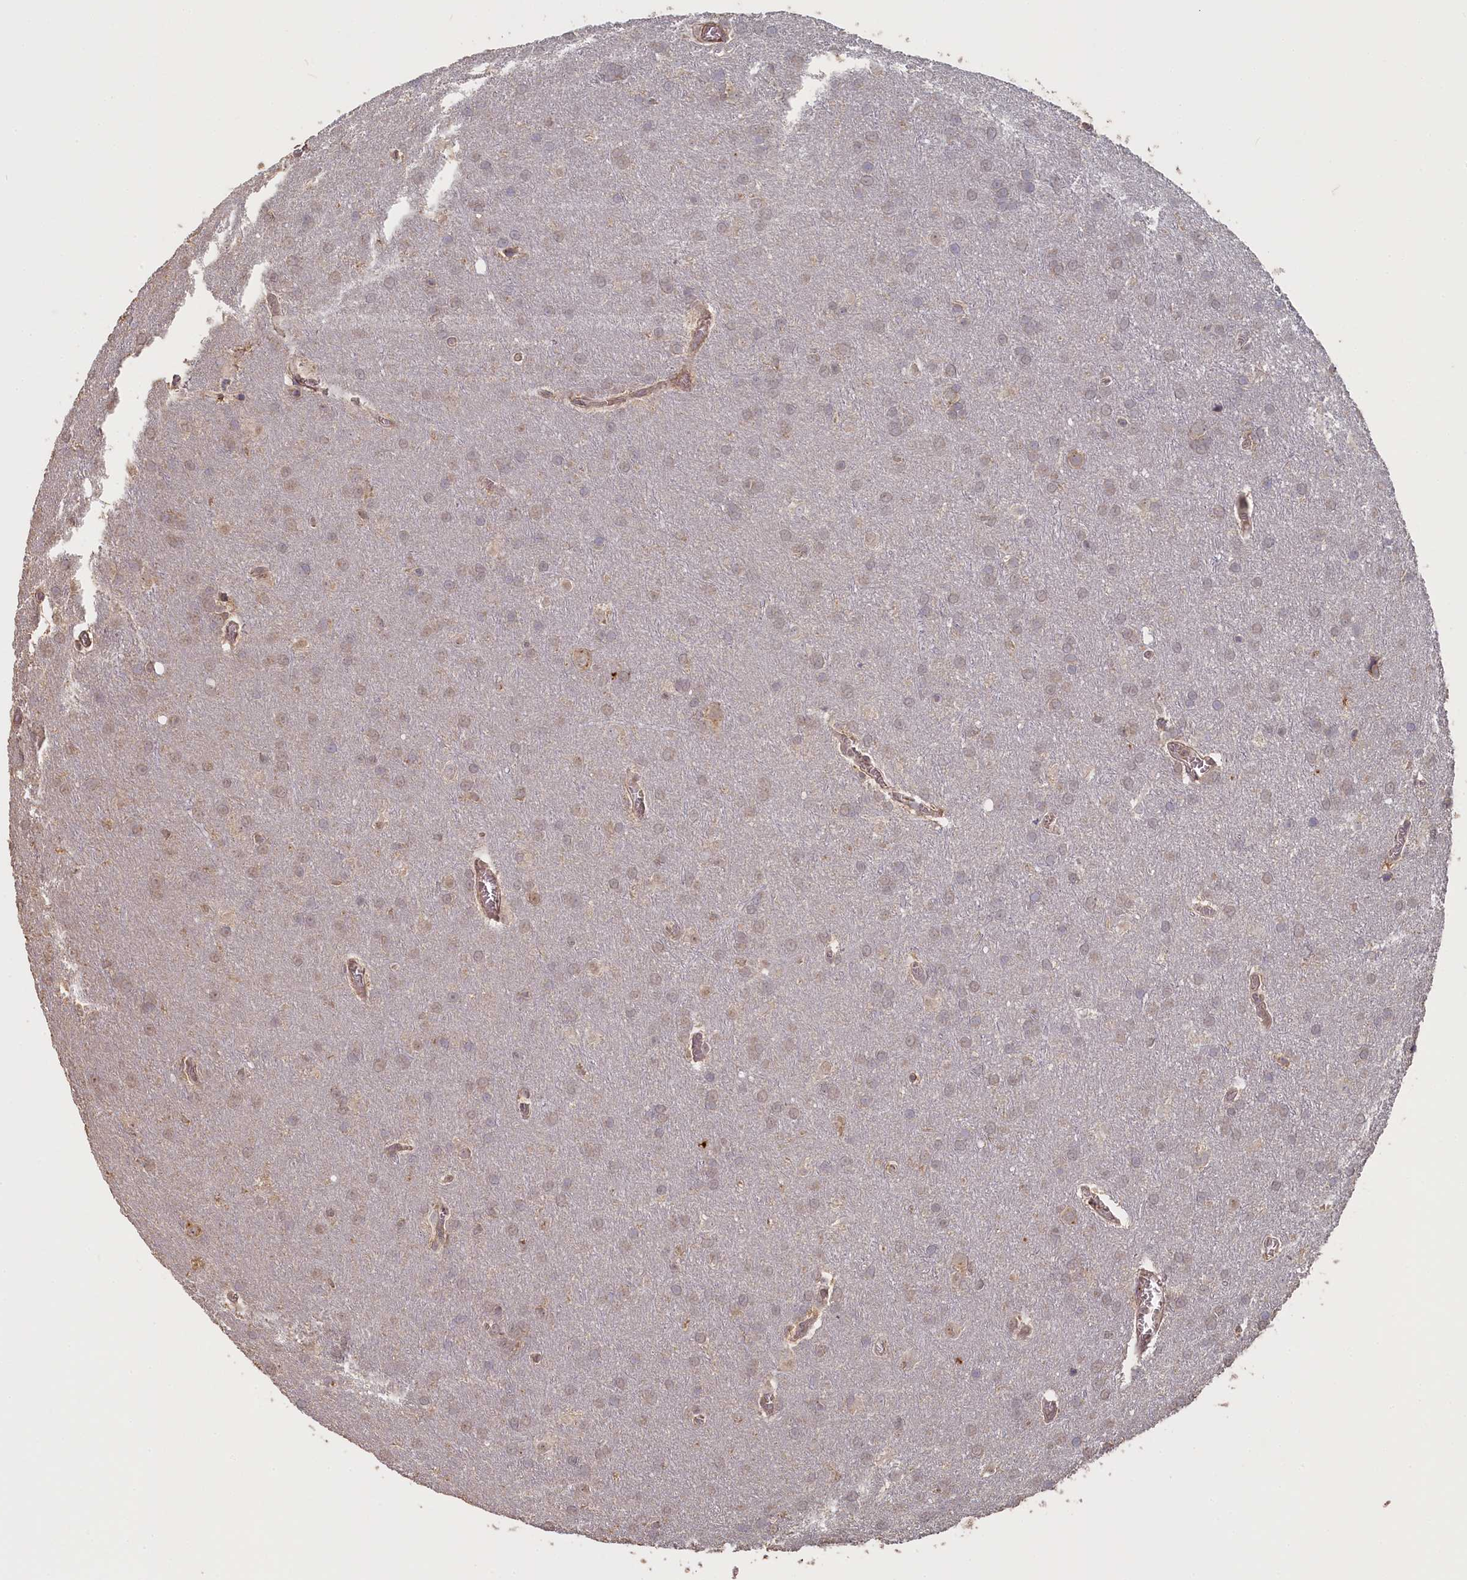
{"staining": {"intensity": "weak", "quantity": "<25%", "location": "nuclear"}, "tissue": "glioma", "cell_type": "Tumor cells", "image_type": "cancer", "snomed": [{"axis": "morphology", "description": "Glioma, malignant, Low grade"}, {"axis": "topography", "description": "Brain"}], "caption": "Micrograph shows no significant protein staining in tumor cells of malignant glioma (low-grade). Nuclei are stained in blue.", "gene": "STX16", "patient": {"sex": "female", "age": 32}}